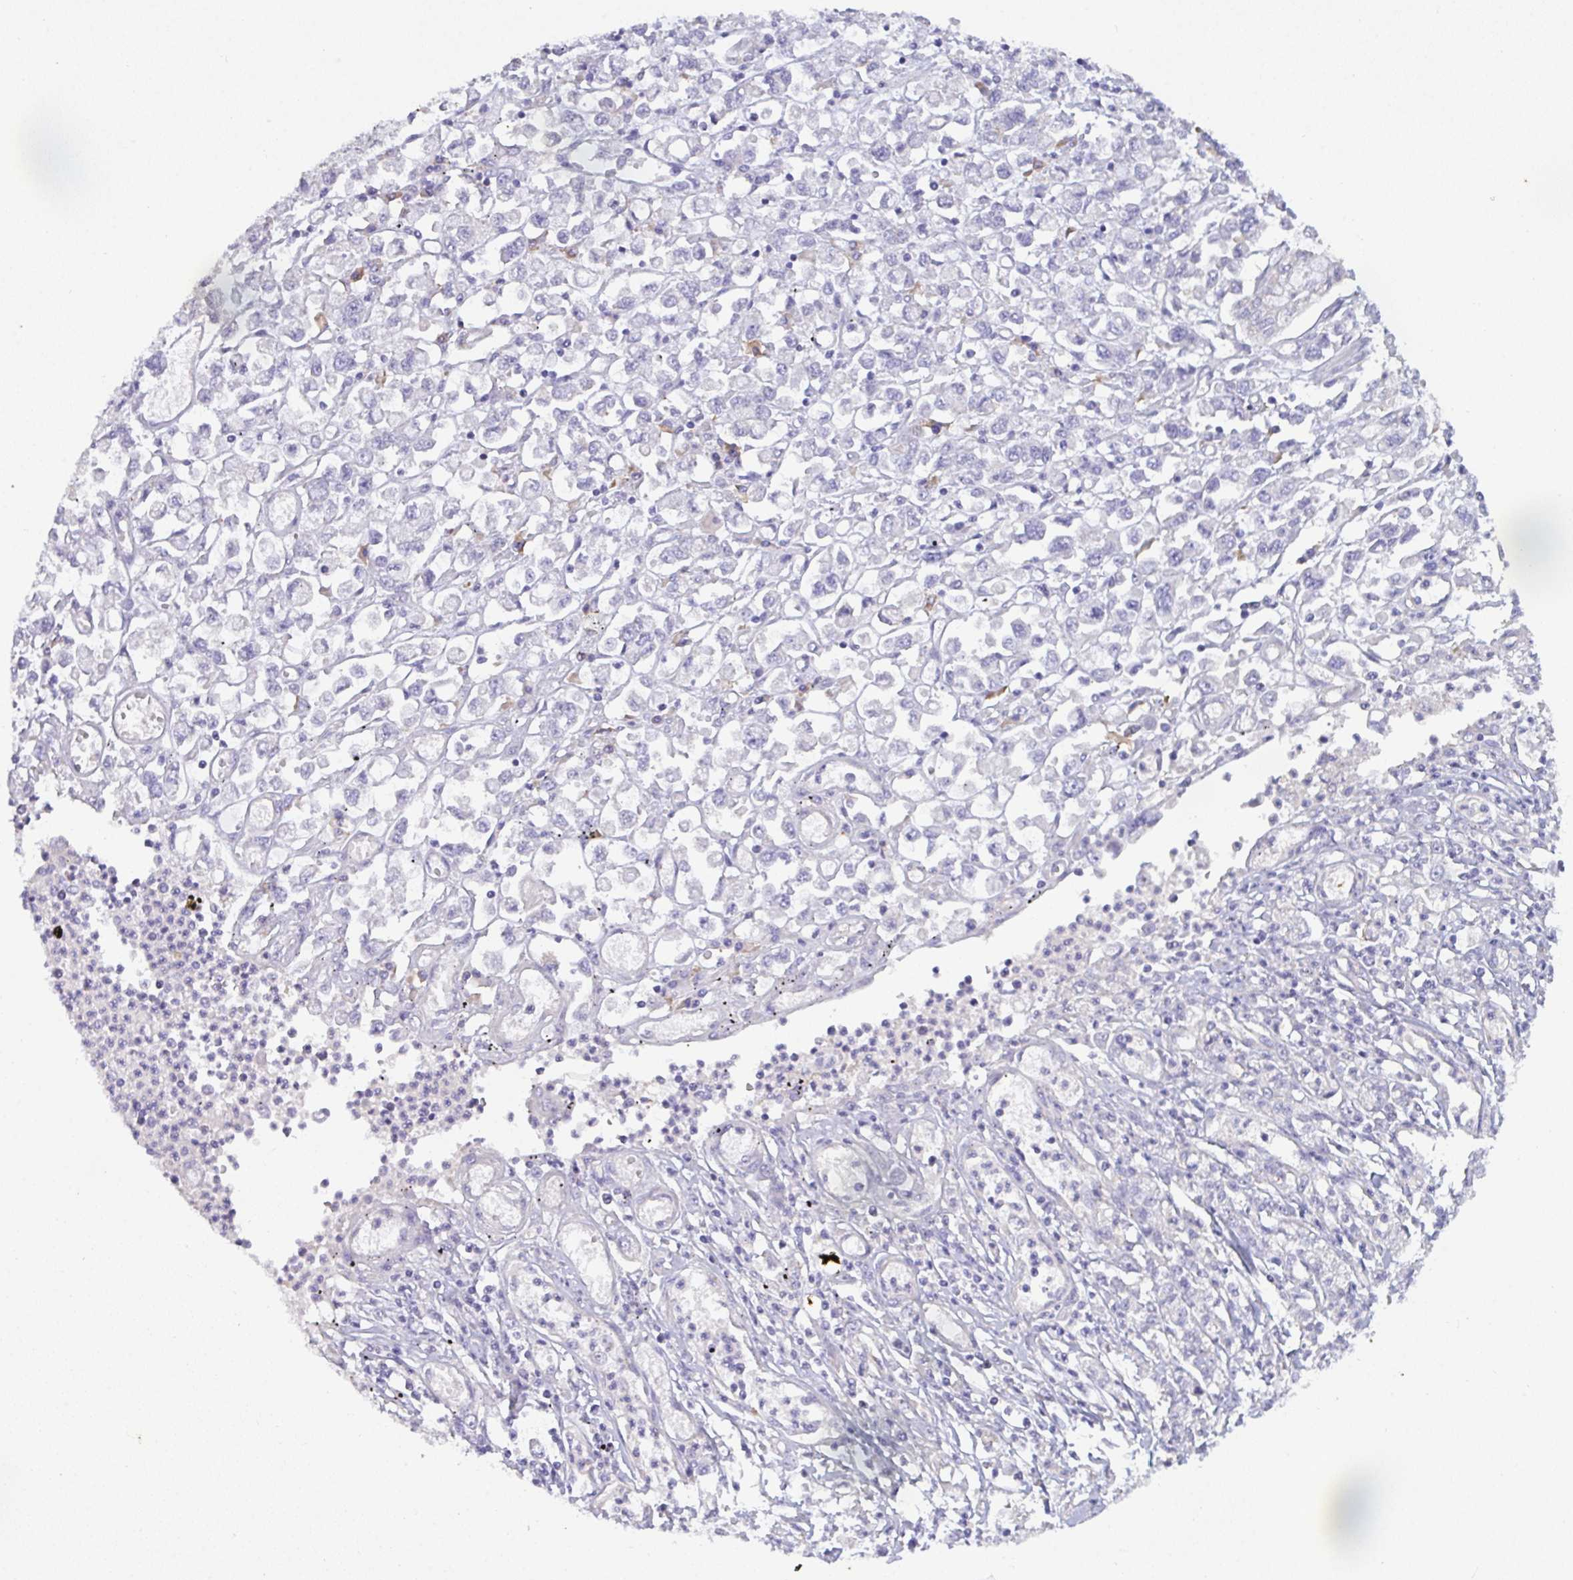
{"staining": {"intensity": "negative", "quantity": "none", "location": "none"}, "tissue": "stomach cancer", "cell_type": "Tumor cells", "image_type": "cancer", "snomed": [{"axis": "morphology", "description": "Adenocarcinoma, NOS"}, {"axis": "topography", "description": "Stomach"}], "caption": "Tumor cells show no significant protein positivity in stomach cancer (adenocarcinoma).", "gene": "SLC66A1", "patient": {"sex": "female", "age": 76}}